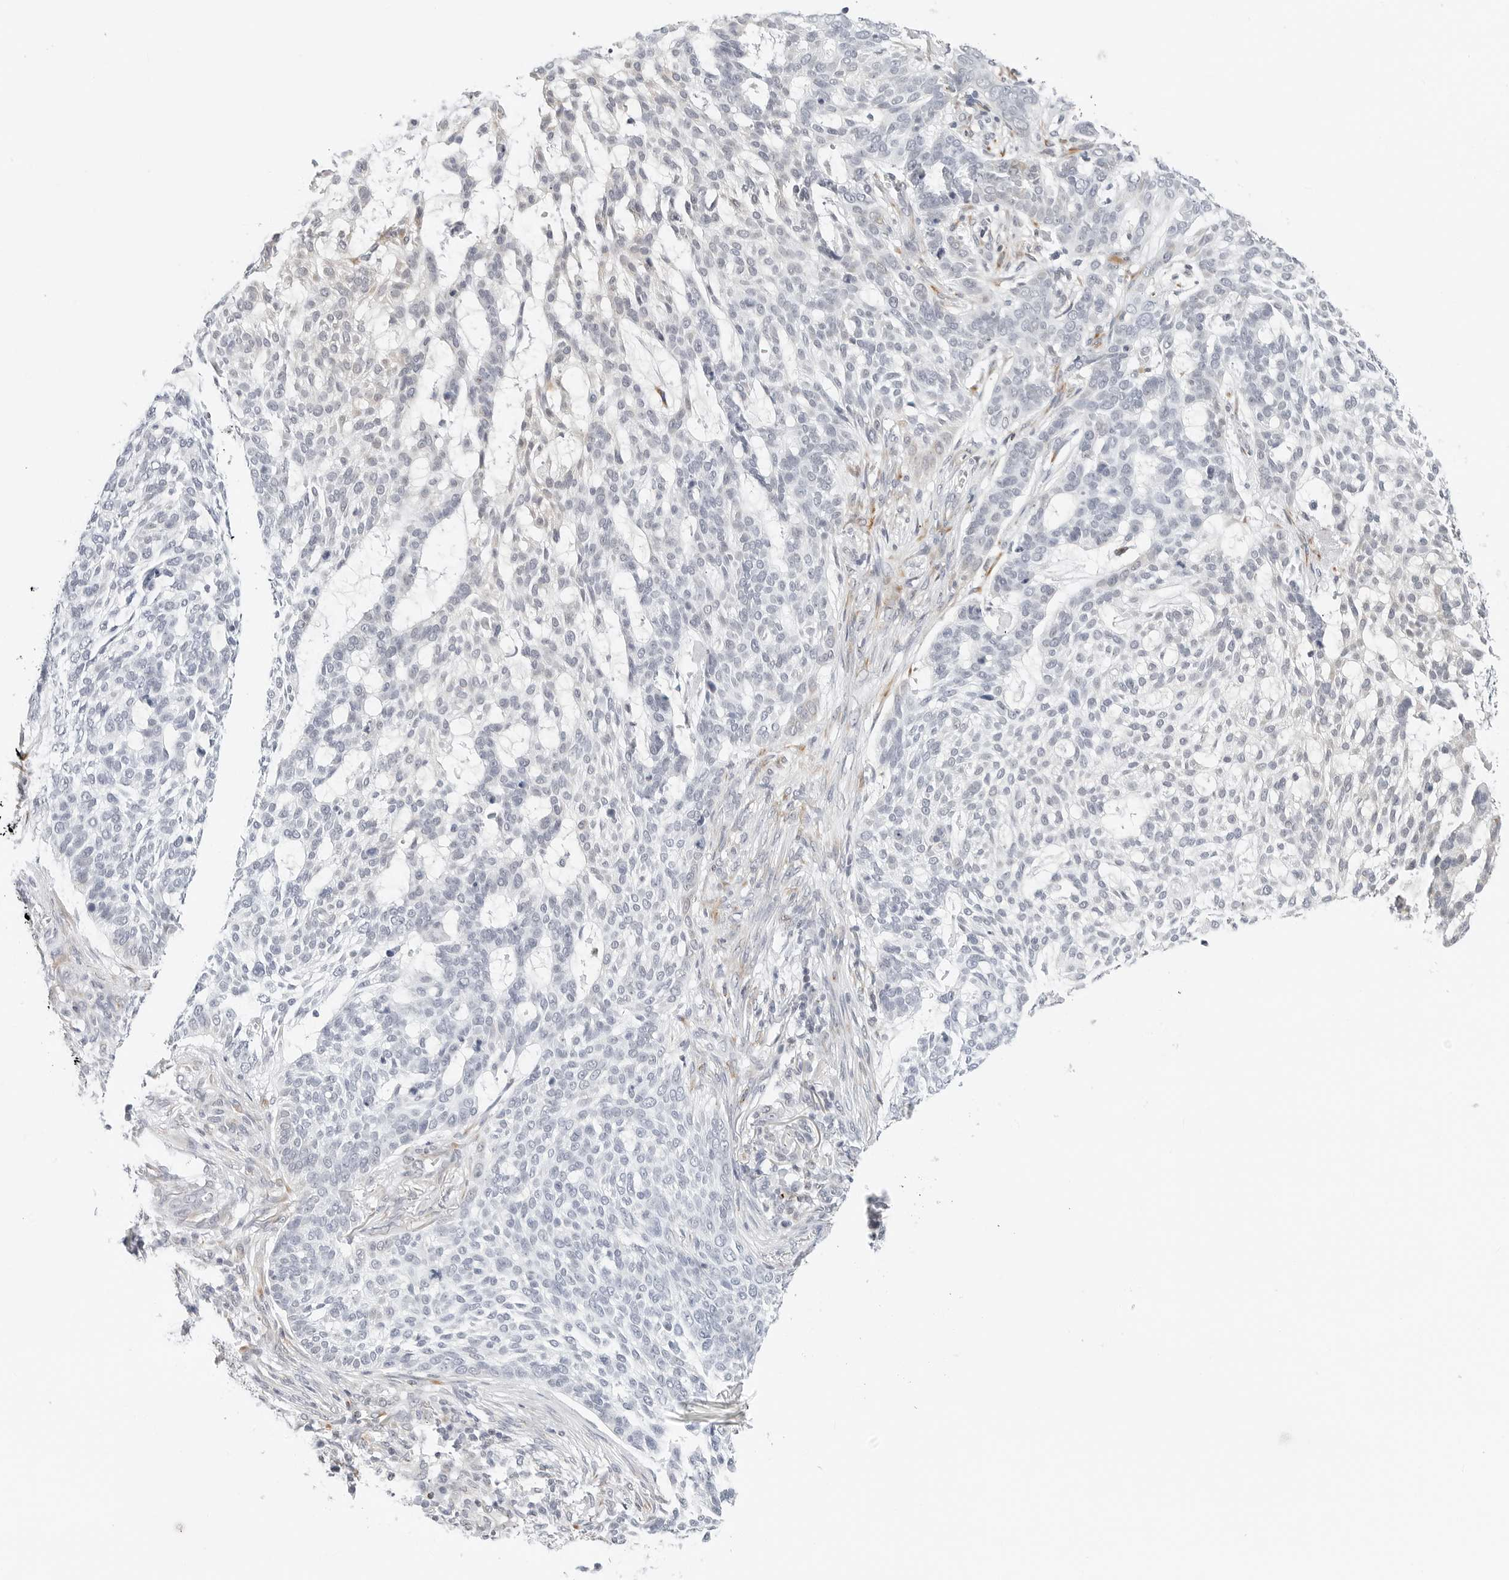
{"staining": {"intensity": "negative", "quantity": "none", "location": "none"}, "tissue": "skin cancer", "cell_type": "Tumor cells", "image_type": "cancer", "snomed": [{"axis": "morphology", "description": "Basal cell carcinoma"}, {"axis": "topography", "description": "Skin"}], "caption": "This is an immunohistochemistry photomicrograph of skin cancer (basal cell carcinoma). There is no expression in tumor cells.", "gene": "TSEN2", "patient": {"sex": "female", "age": 64}}